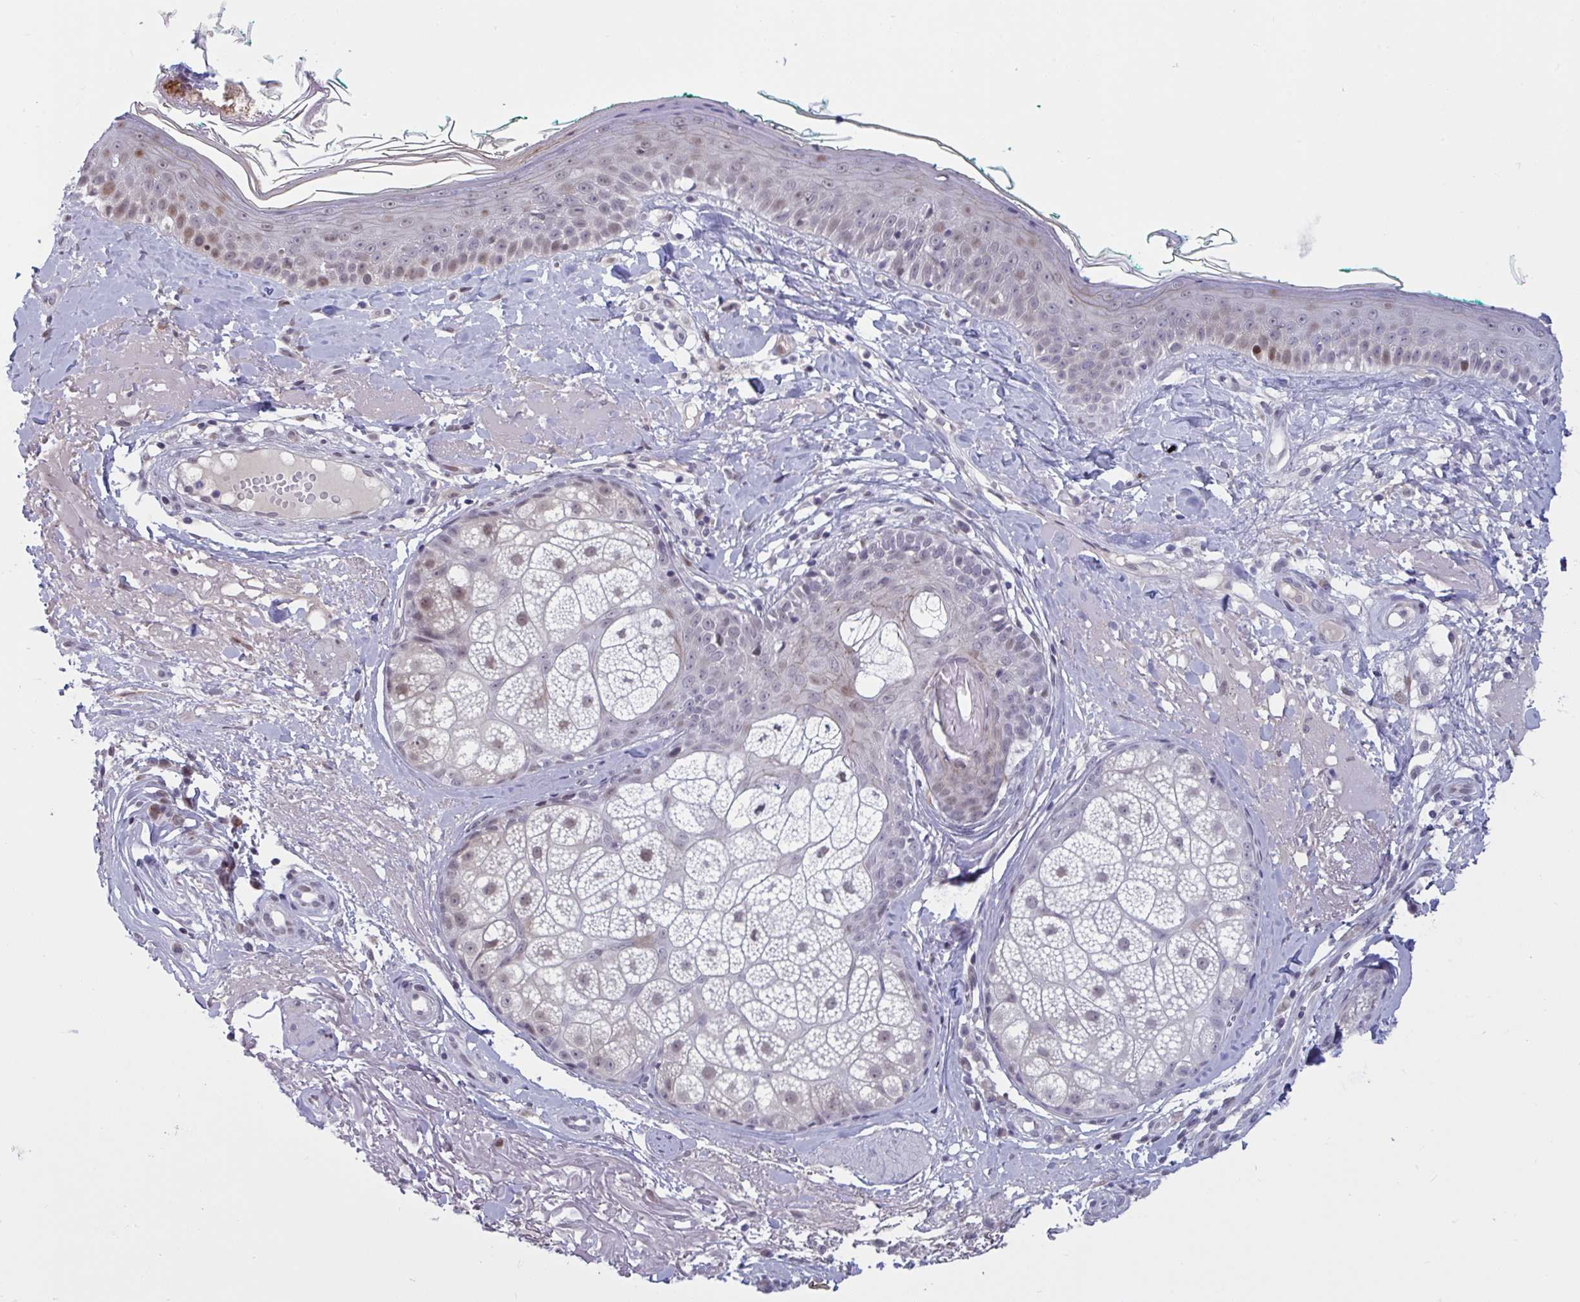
{"staining": {"intensity": "weak", "quantity": "<25%", "location": "nuclear"}, "tissue": "skin", "cell_type": "Fibroblasts", "image_type": "normal", "snomed": [{"axis": "morphology", "description": "Normal tissue, NOS"}, {"axis": "topography", "description": "Skin"}], "caption": "An IHC micrograph of normal skin is shown. There is no staining in fibroblasts of skin.", "gene": "TCEAL8", "patient": {"sex": "male", "age": 73}}